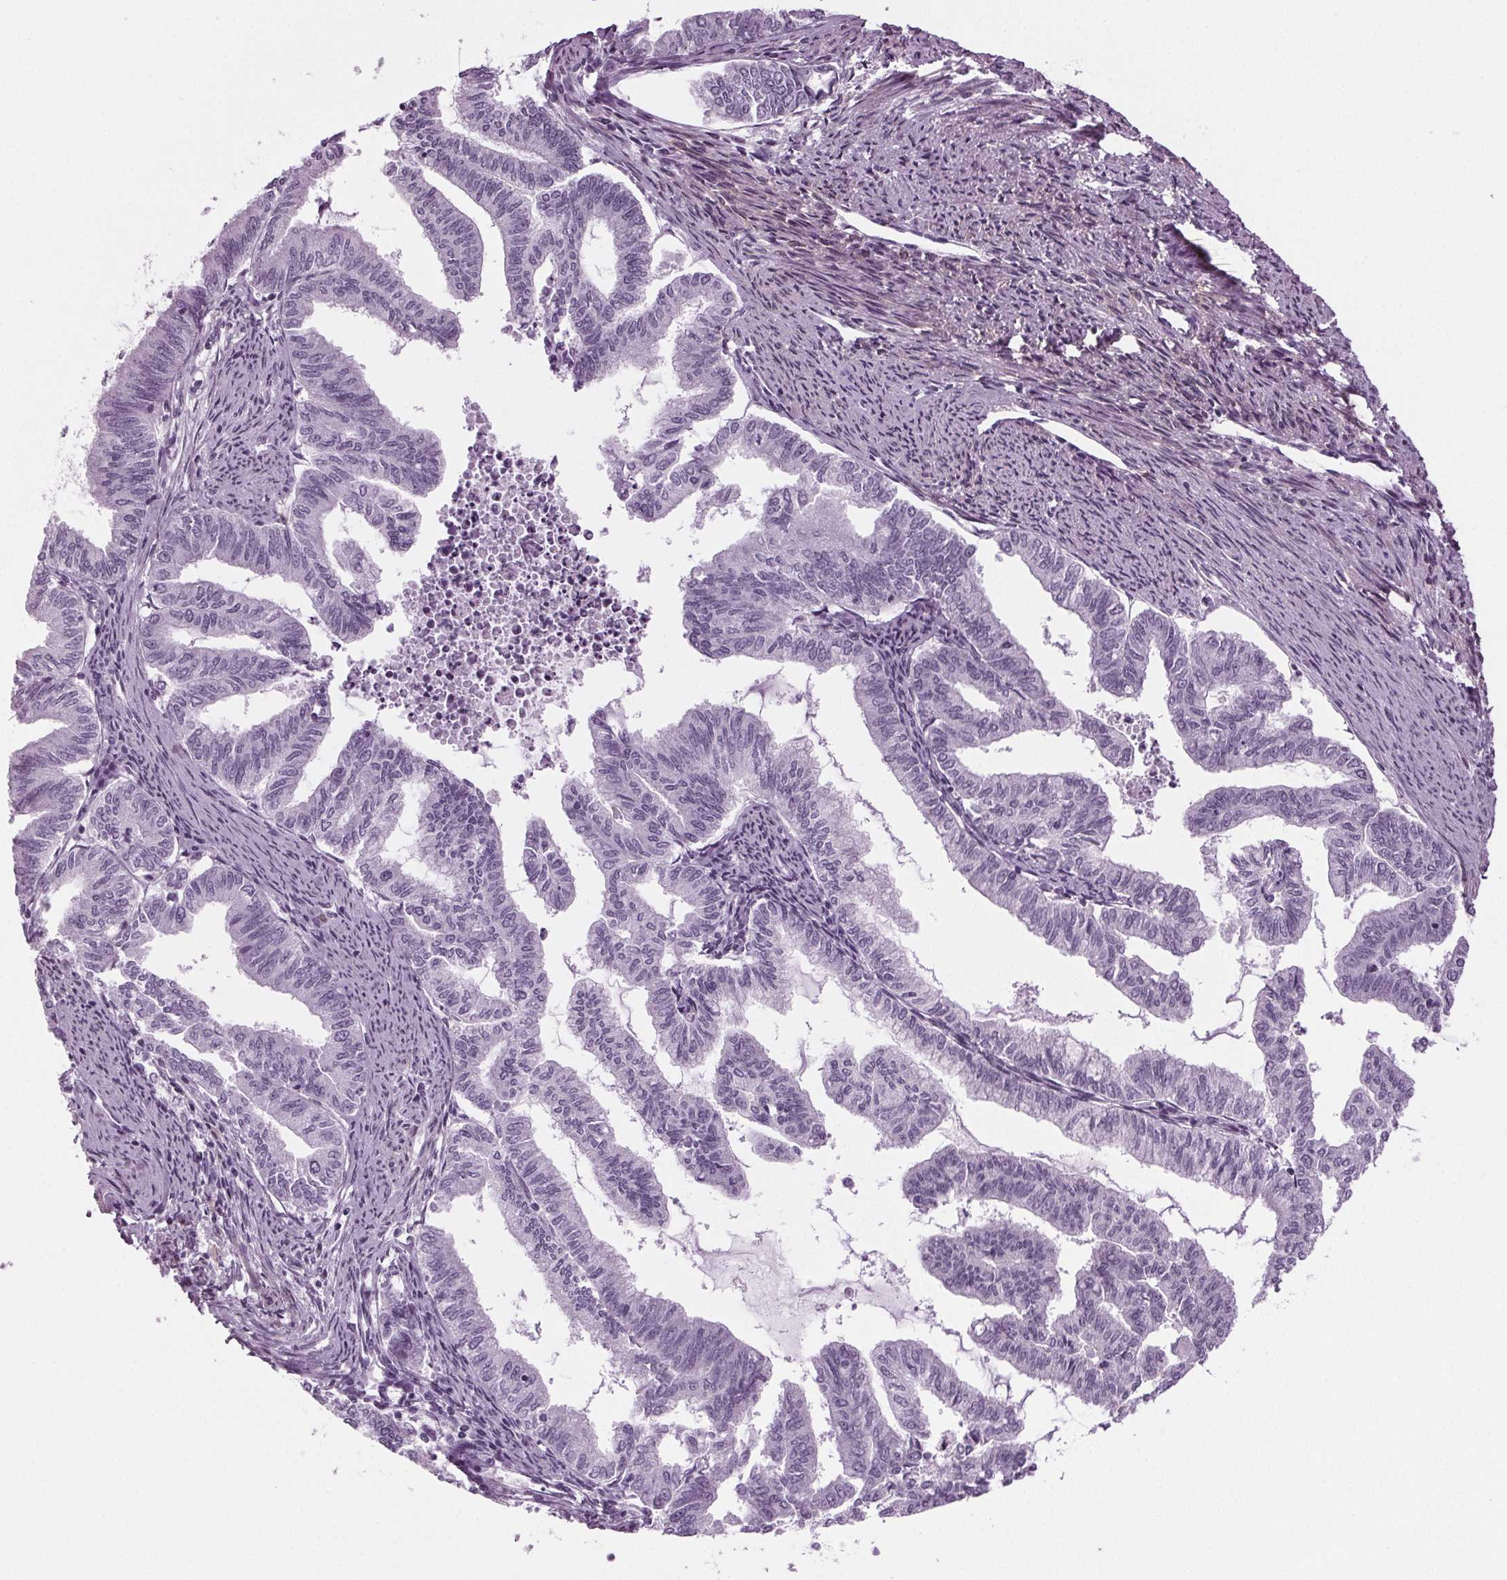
{"staining": {"intensity": "negative", "quantity": "none", "location": "none"}, "tissue": "endometrial cancer", "cell_type": "Tumor cells", "image_type": "cancer", "snomed": [{"axis": "morphology", "description": "Adenocarcinoma, NOS"}, {"axis": "topography", "description": "Endometrium"}], "caption": "Human endometrial cancer (adenocarcinoma) stained for a protein using immunohistochemistry demonstrates no staining in tumor cells.", "gene": "BHLHE22", "patient": {"sex": "female", "age": 79}}